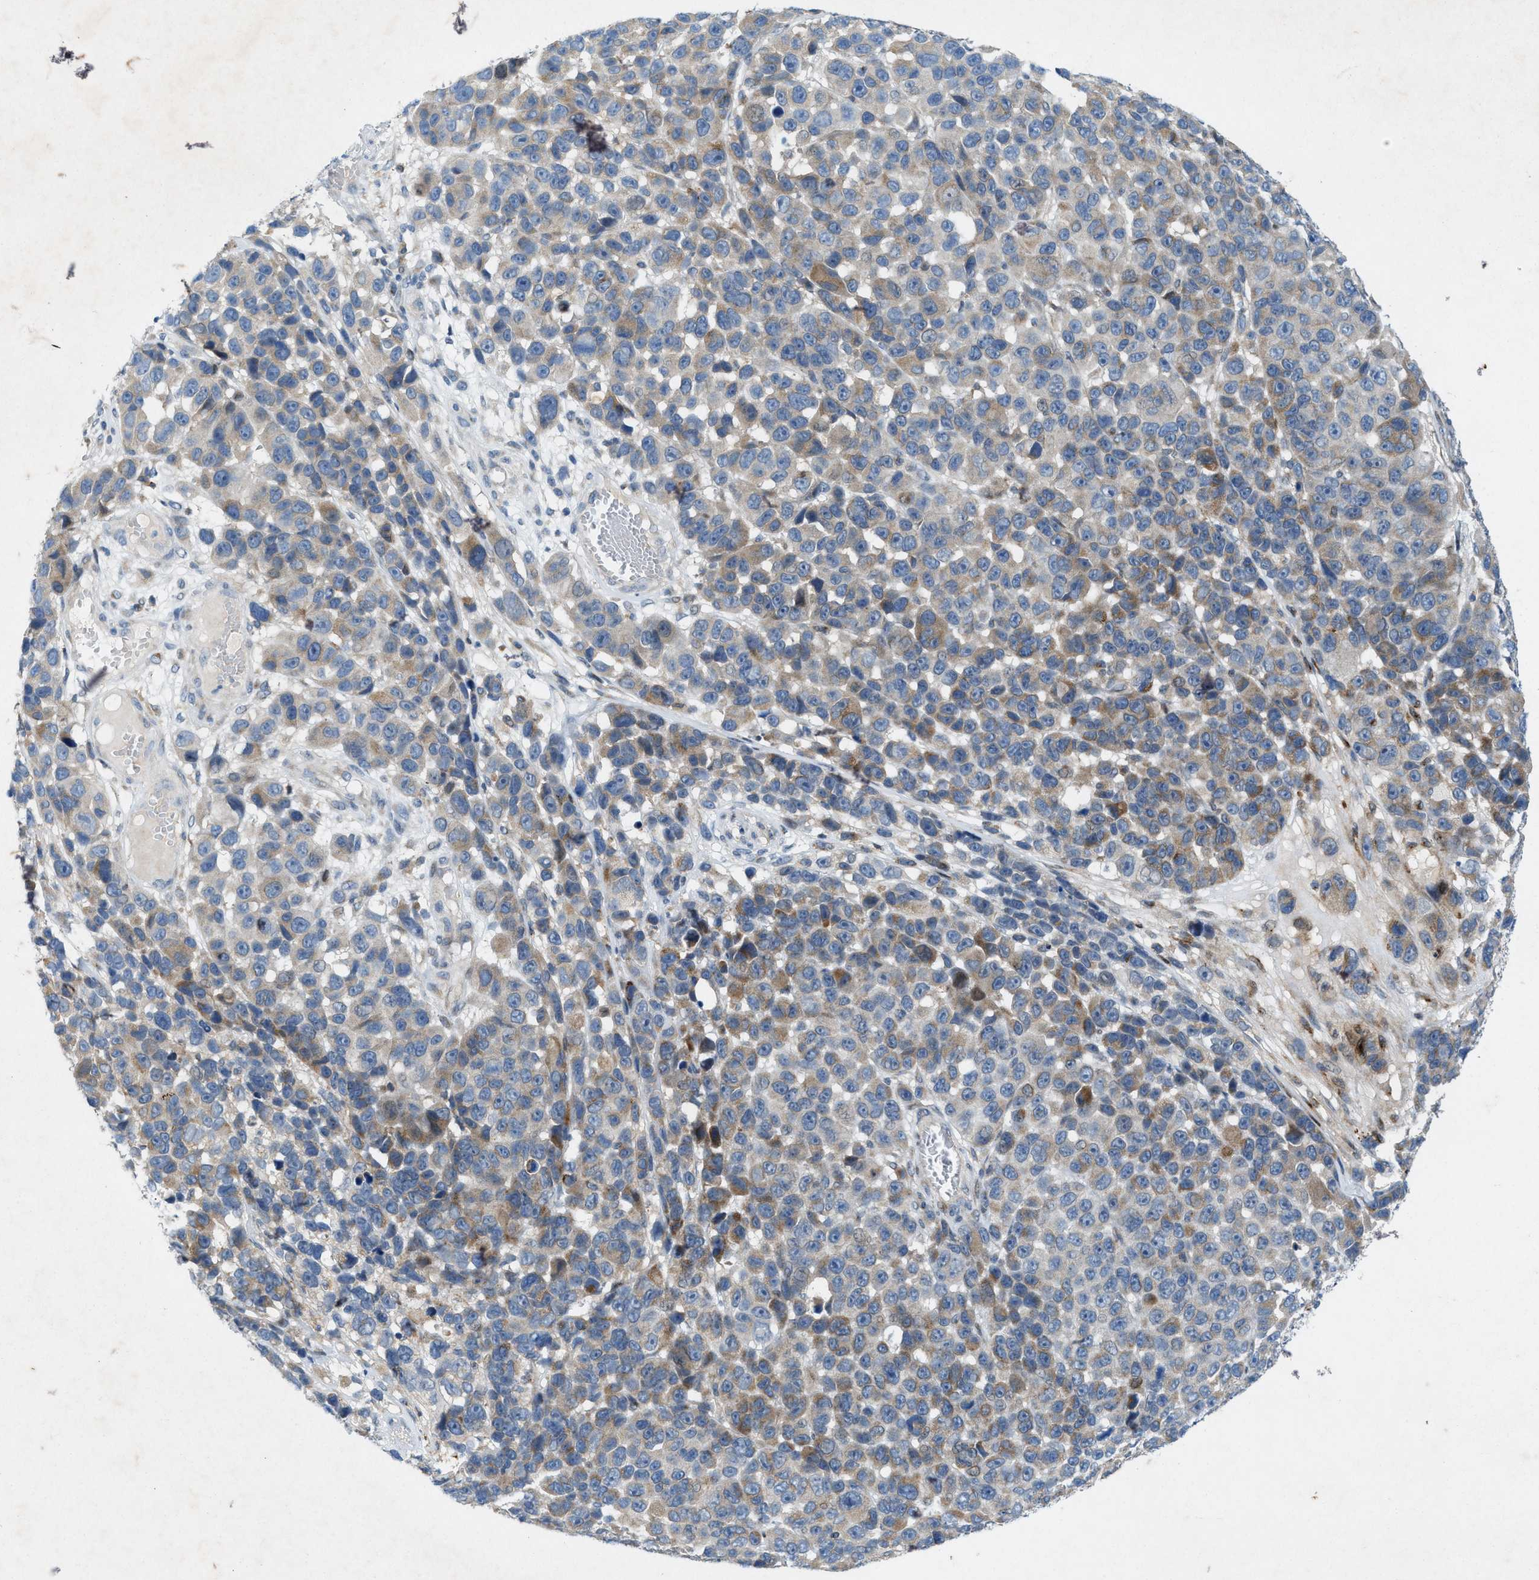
{"staining": {"intensity": "moderate", "quantity": "<25%", "location": "cytoplasmic/membranous"}, "tissue": "melanoma", "cell_type": "Tumor cells", "image_type": "cancer", "snomed": [{"axis": "morphology", "description": "Malignant melanoma, NOS"}, {"axis": "topography", "description": "Skin"}], "caption": "Human melanoma stained for a protein (brown) exhibits moderate cytoplasmic/membranous positive positivity in about <25% of tumor cells.", "gene": "URGCP", "patient": {"sex": "male", "age": 53}}